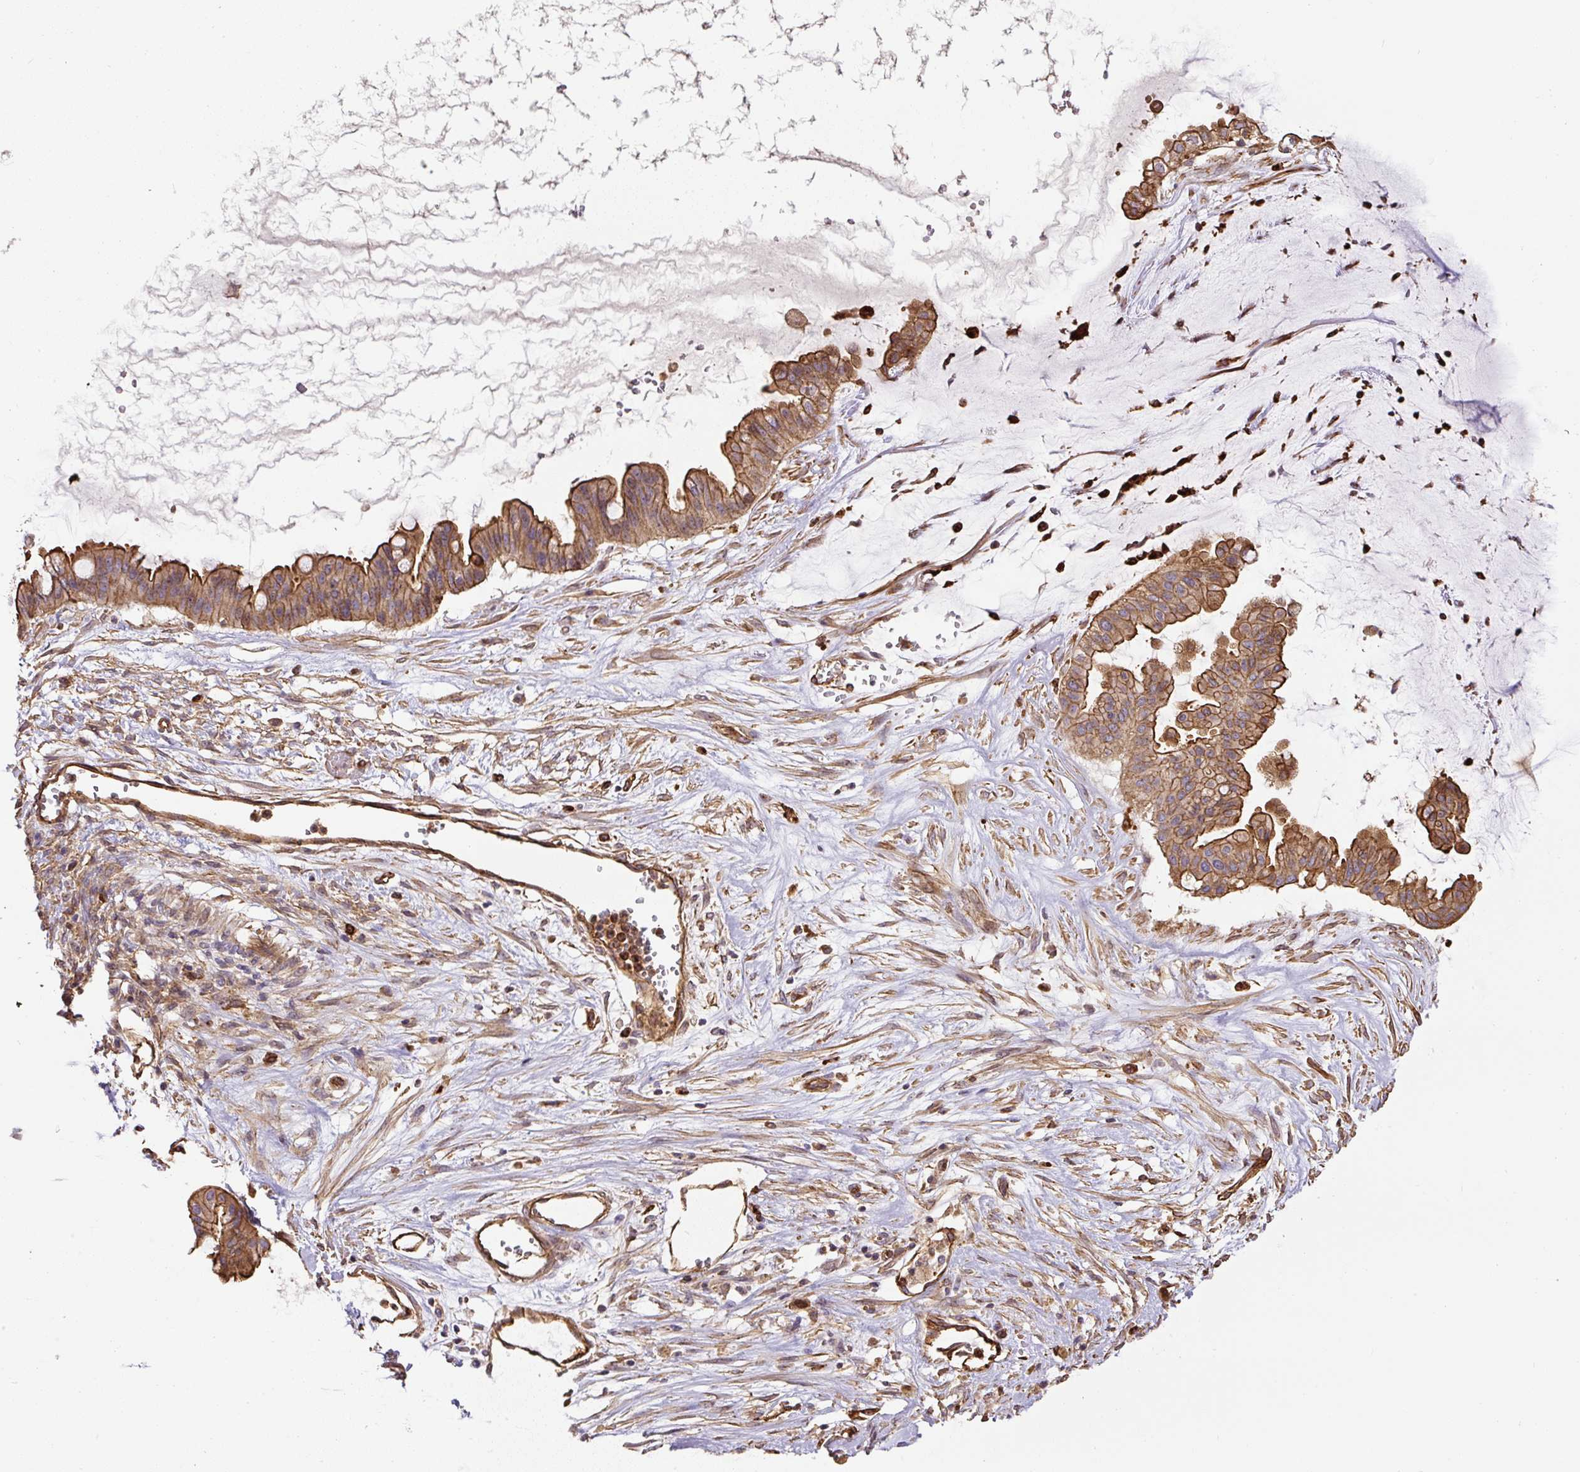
{"staining": {"intensity": "moderate", "quantity": ">75%", "location": "cytoplasmic/membranous"}, "tissue": "ovarian cancer", "cell_type": "Tumor cells", "image_type": "cancer", "snomed": [{"axis": "morphology", "description": "Cystadenocarcinoma, mucinous, NOS"}, {"axis": "topography", "description": "Ovary"}], "caption": "IHC histopathology image of neoplastic tissue: ovarian mucinous cystadenocarcinoma stained using immunohistochemistry shows medium levels of moderate protein expression localized specifically in the cytoplasmic/membranous of tumor cells, appearing as a cytoplasmic/membranous brown color.", "gene": "B3GALT5", "patient": {"sex": "female", "age": 73}}